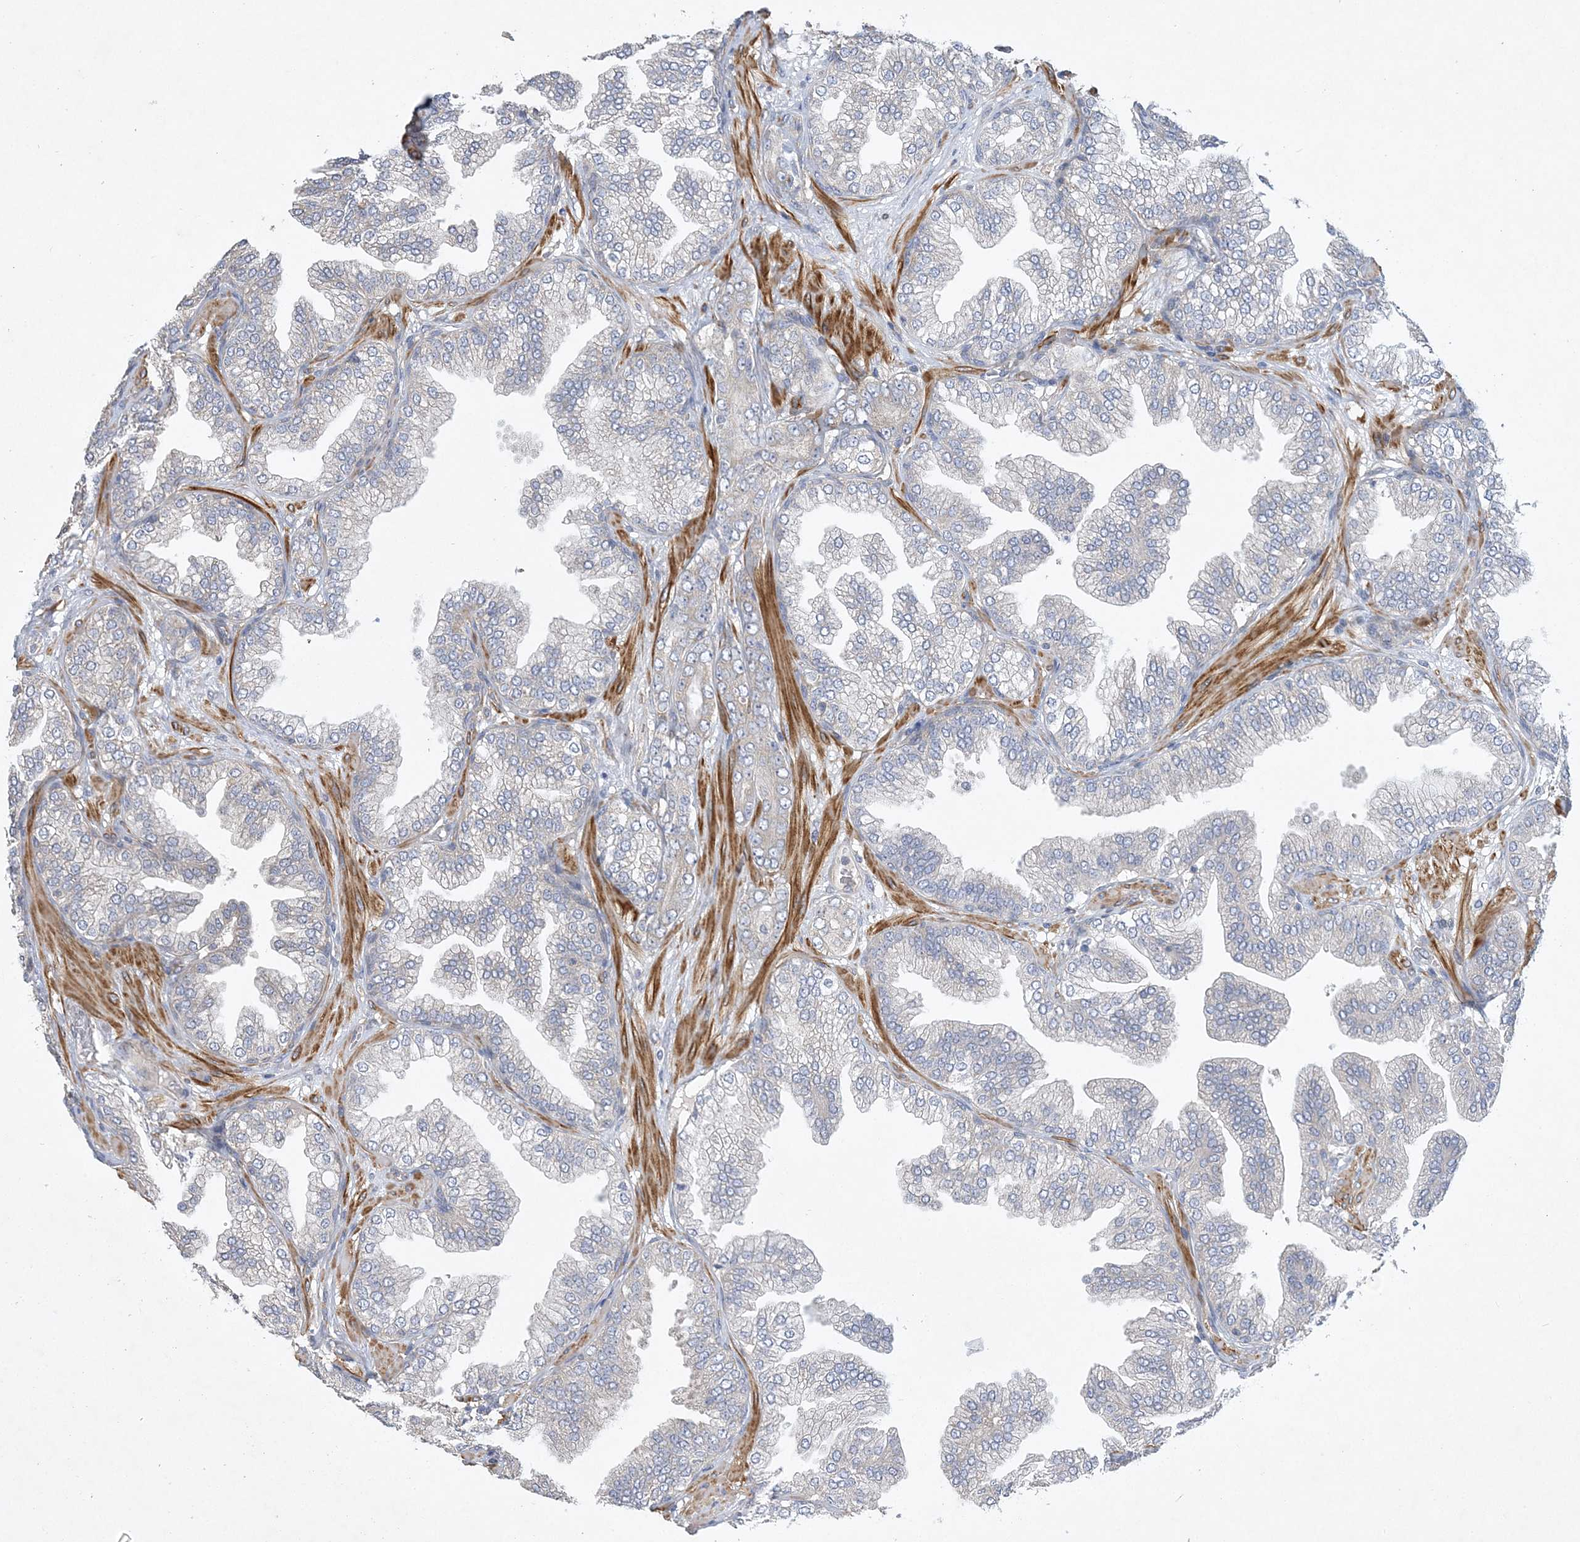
{"staining": {"intensity": "weak", "quantity": "<25%", "location": "cytoplasmic/membranous"}, "tissue": "prostate cancer", "cell_type": "Tumor cells", "image_type": "cancer", "snomed": [{"axis": "morphology", "description": "Adenocarcinoma, High grade"}, {"axis": "topography", "description": "Prostate"}], "caption": "High magnification brightfield microscopy of high-grade adenocarcinoma (prostate) stained with DAB (3,3'-diaminobenzidine) (brown) and counterstained with hematoxylin (blue): tumor cells show no significant staining.", "gene": "MAP4K5", "patient": {"sex": "male", "age": 58}}